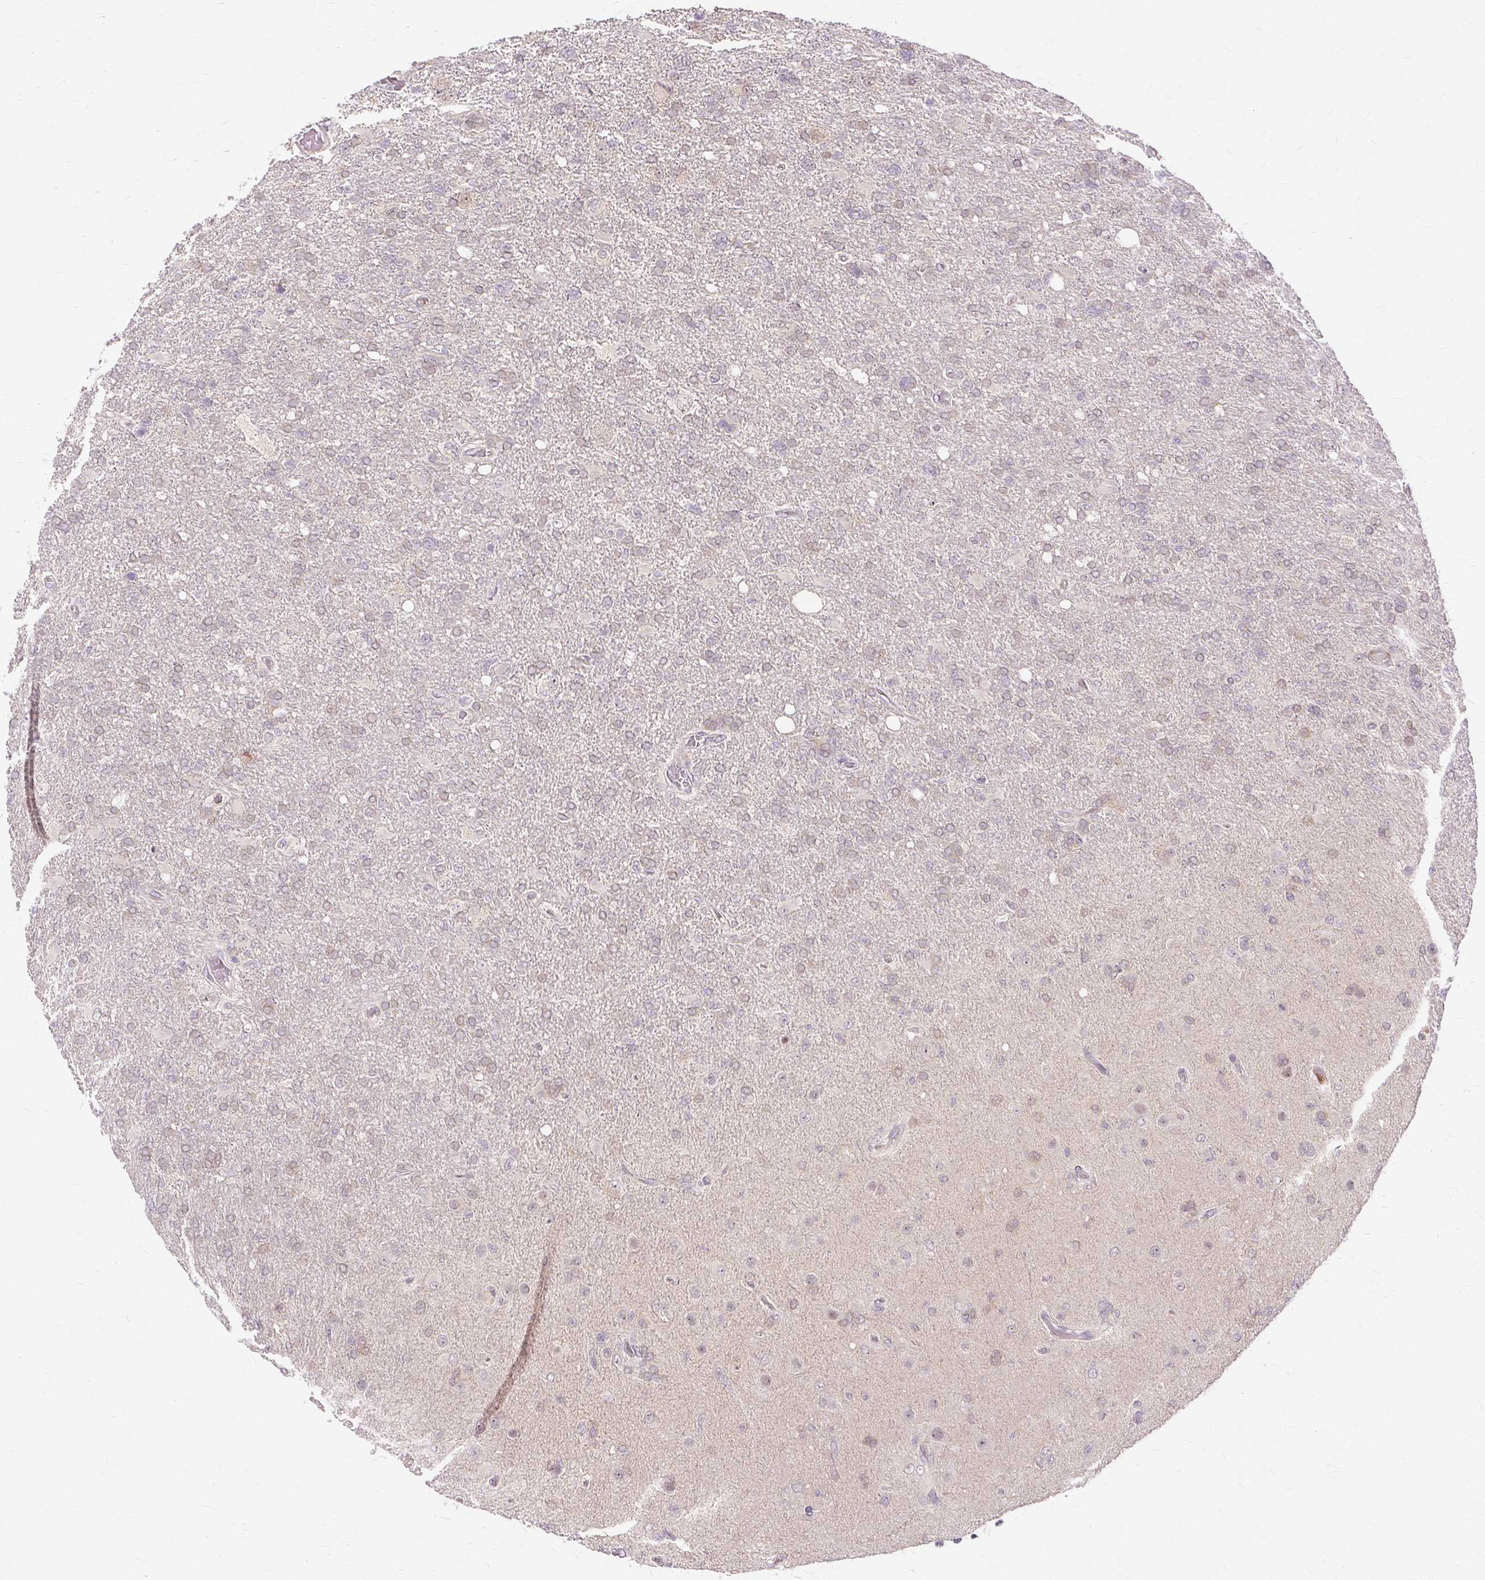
{"staining": {"intensity": "weak", "quantity": "<25%", "location": "cytoplasmic/membranous"}, "tissue": "glioma", "cell_type": "Tumor cells", "image_type": "cancer", "snomed": [{"axis": "morphology", "description": "Glioma, malignant, High grade"}, {"axis": "topography", "description": "Brain"}], "caption": "Glioma was stained to show a protein in brown. There is no significant expression in tumor cells.", "gene": "MMACHC", "patient": {"sex": "male", "age": 61}}